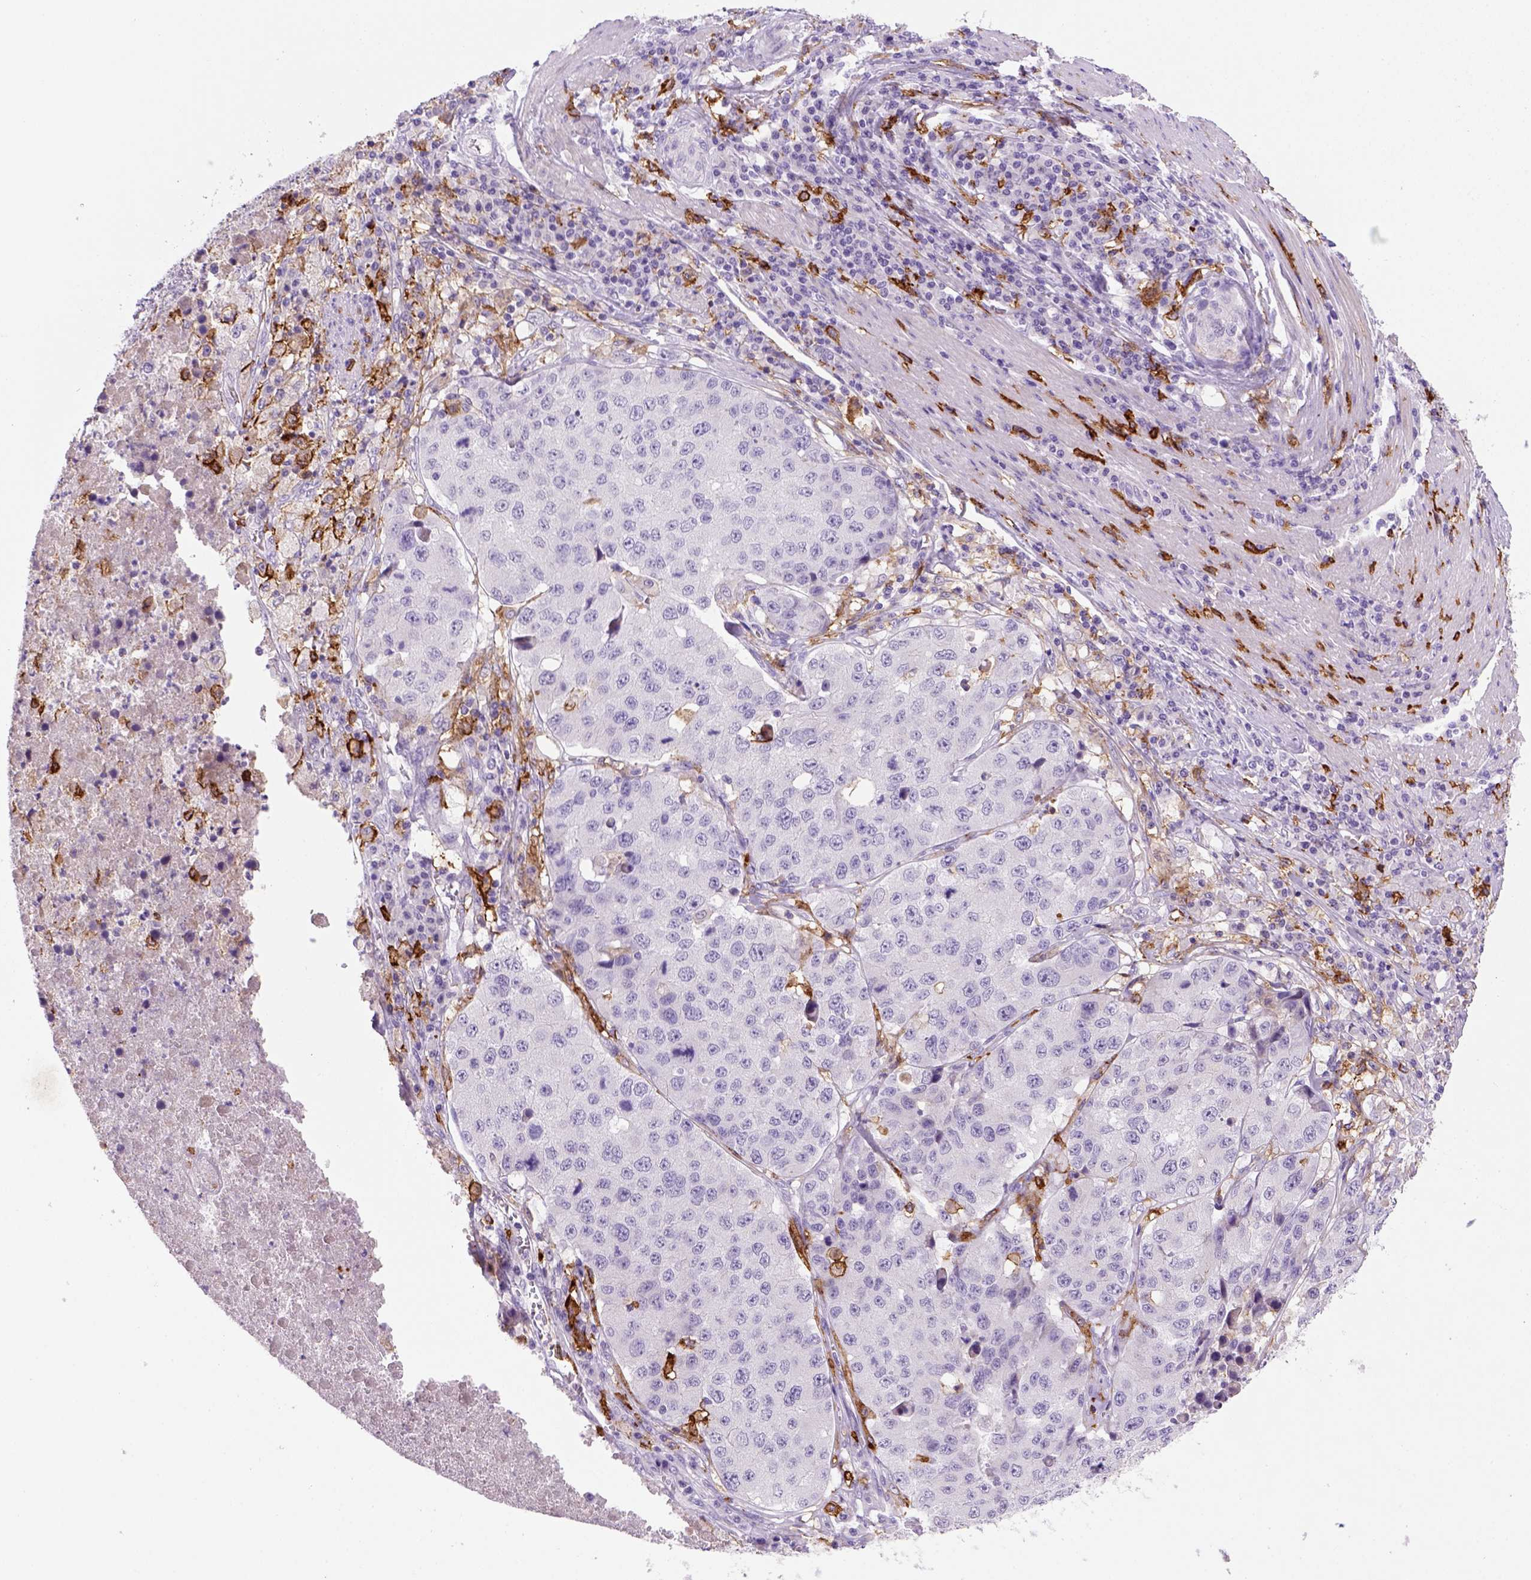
{"staining": {"intensity": "negative", "quantity": "none", "location": "none"}, "tissue": "stomach cancer", "cell_type": "Tumor cells", "image_type": "cancer", "snomed": [{"axis": "morphology", "description": "Adenocarcinoma, NOS"}, {"axis": "topography", "description": "Stomach"}], "caption": "Immunohistochemistry (IHC) micrograph of neoplastic tissue: human adenocarcinoma (stomach) stained with DAB (3,3'-diaminobenzidine) displays no significant protein positivity in tumor cells.", "gene": "CD14", "patient": {"sex": "male", "age": 71}}